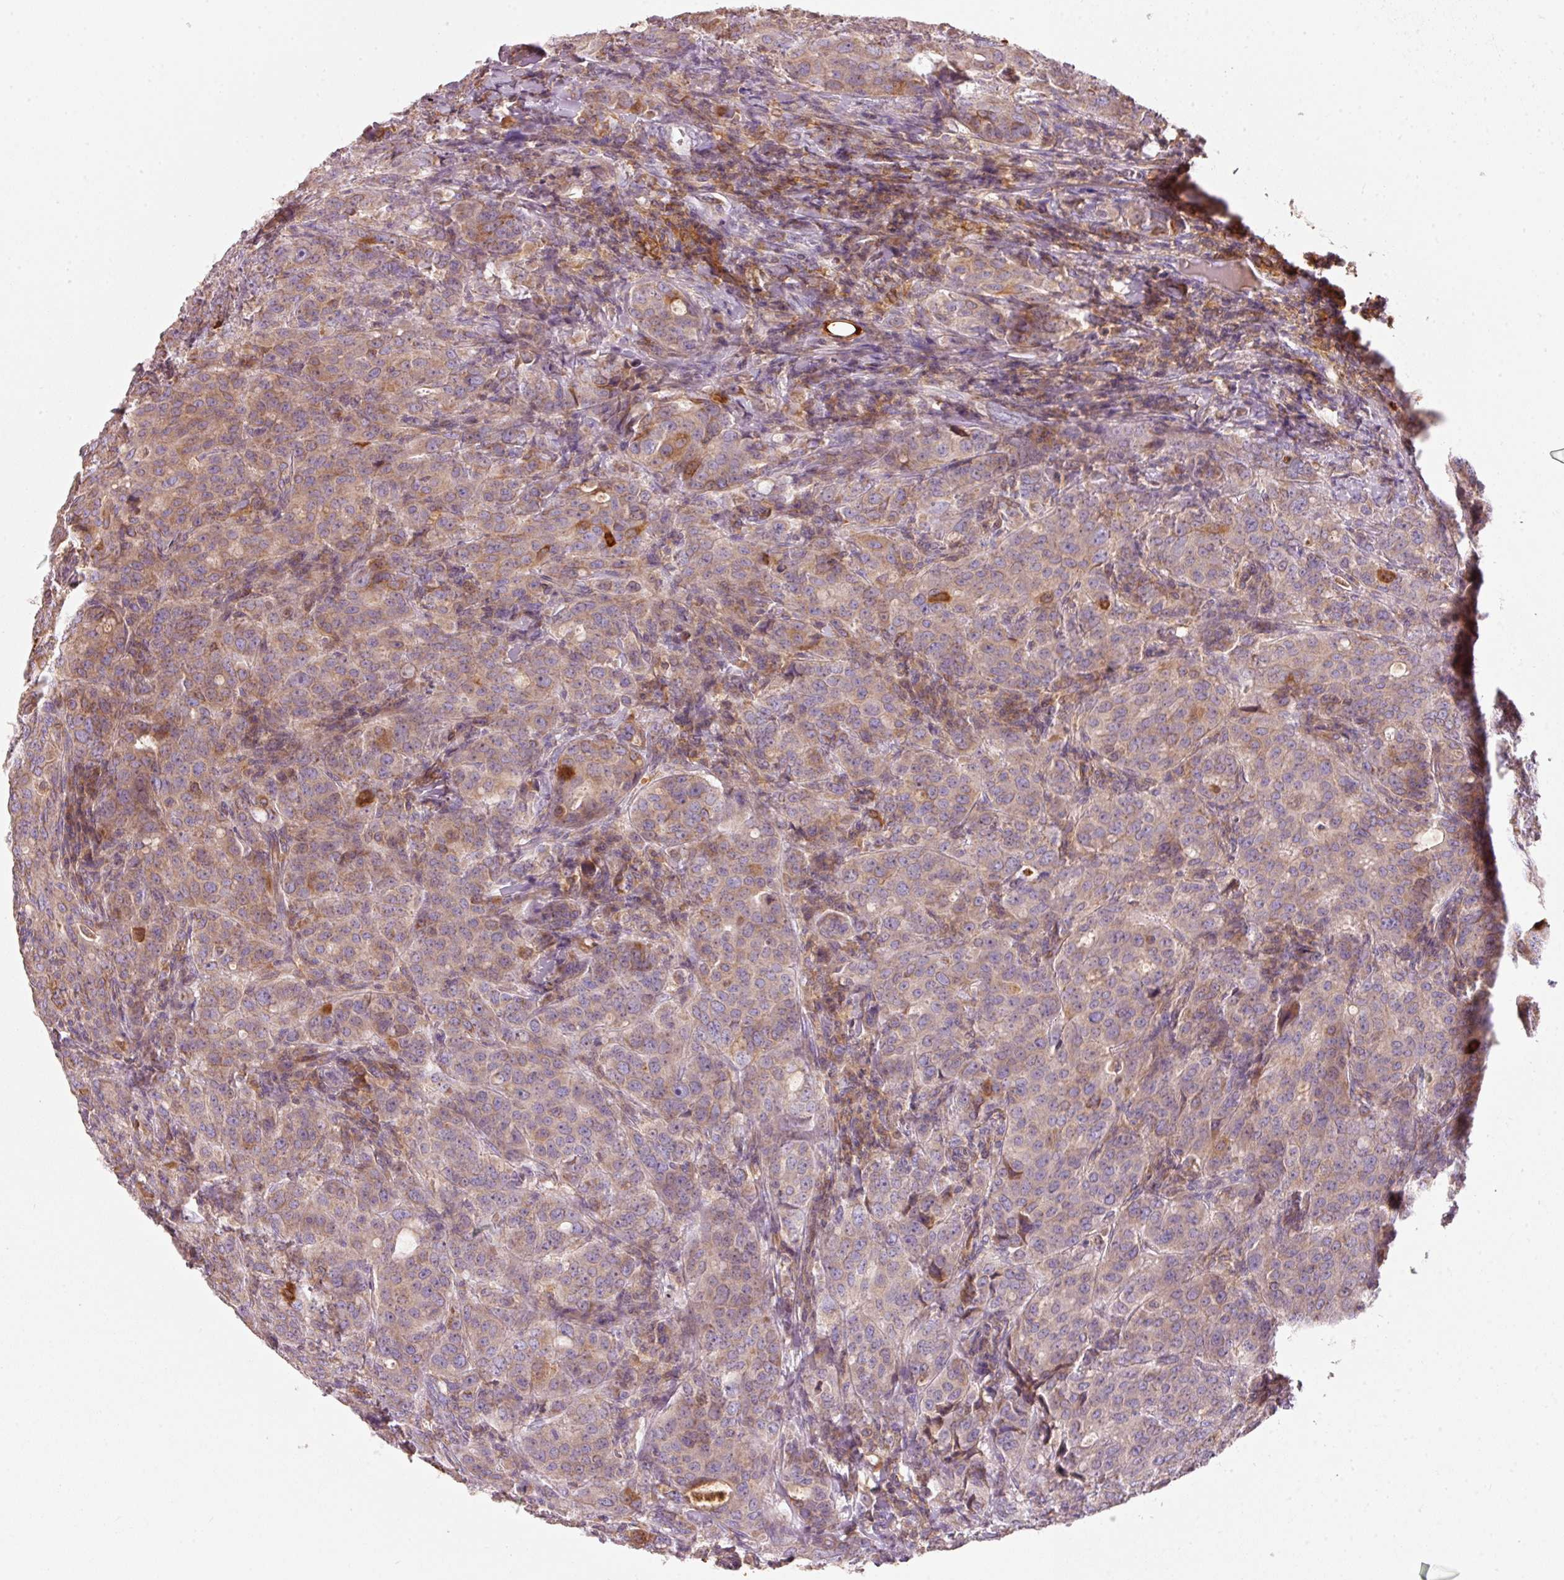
{"staining": {"intensity": "weak", "quantity": "25%-75%", "location": "cytoplasmic/membranous"}, "tissue": "breast cancer", "cell_type": "Tumor cells", "image_type": "cancer", "snomed": [{"axis": "morphology", "description": "Duct carcinoma"}, {"axis": "topography", "description": "Breast"}], "caption": "The histopathology image shows a brown stain indicating the presence of a protein in the cytoplasmic/membranous of tumor cells in breast cancer (infiltrating ductal carcinoma).", "gene": "IQGAP2", "patient": {"sex": "female", "age": 43}}